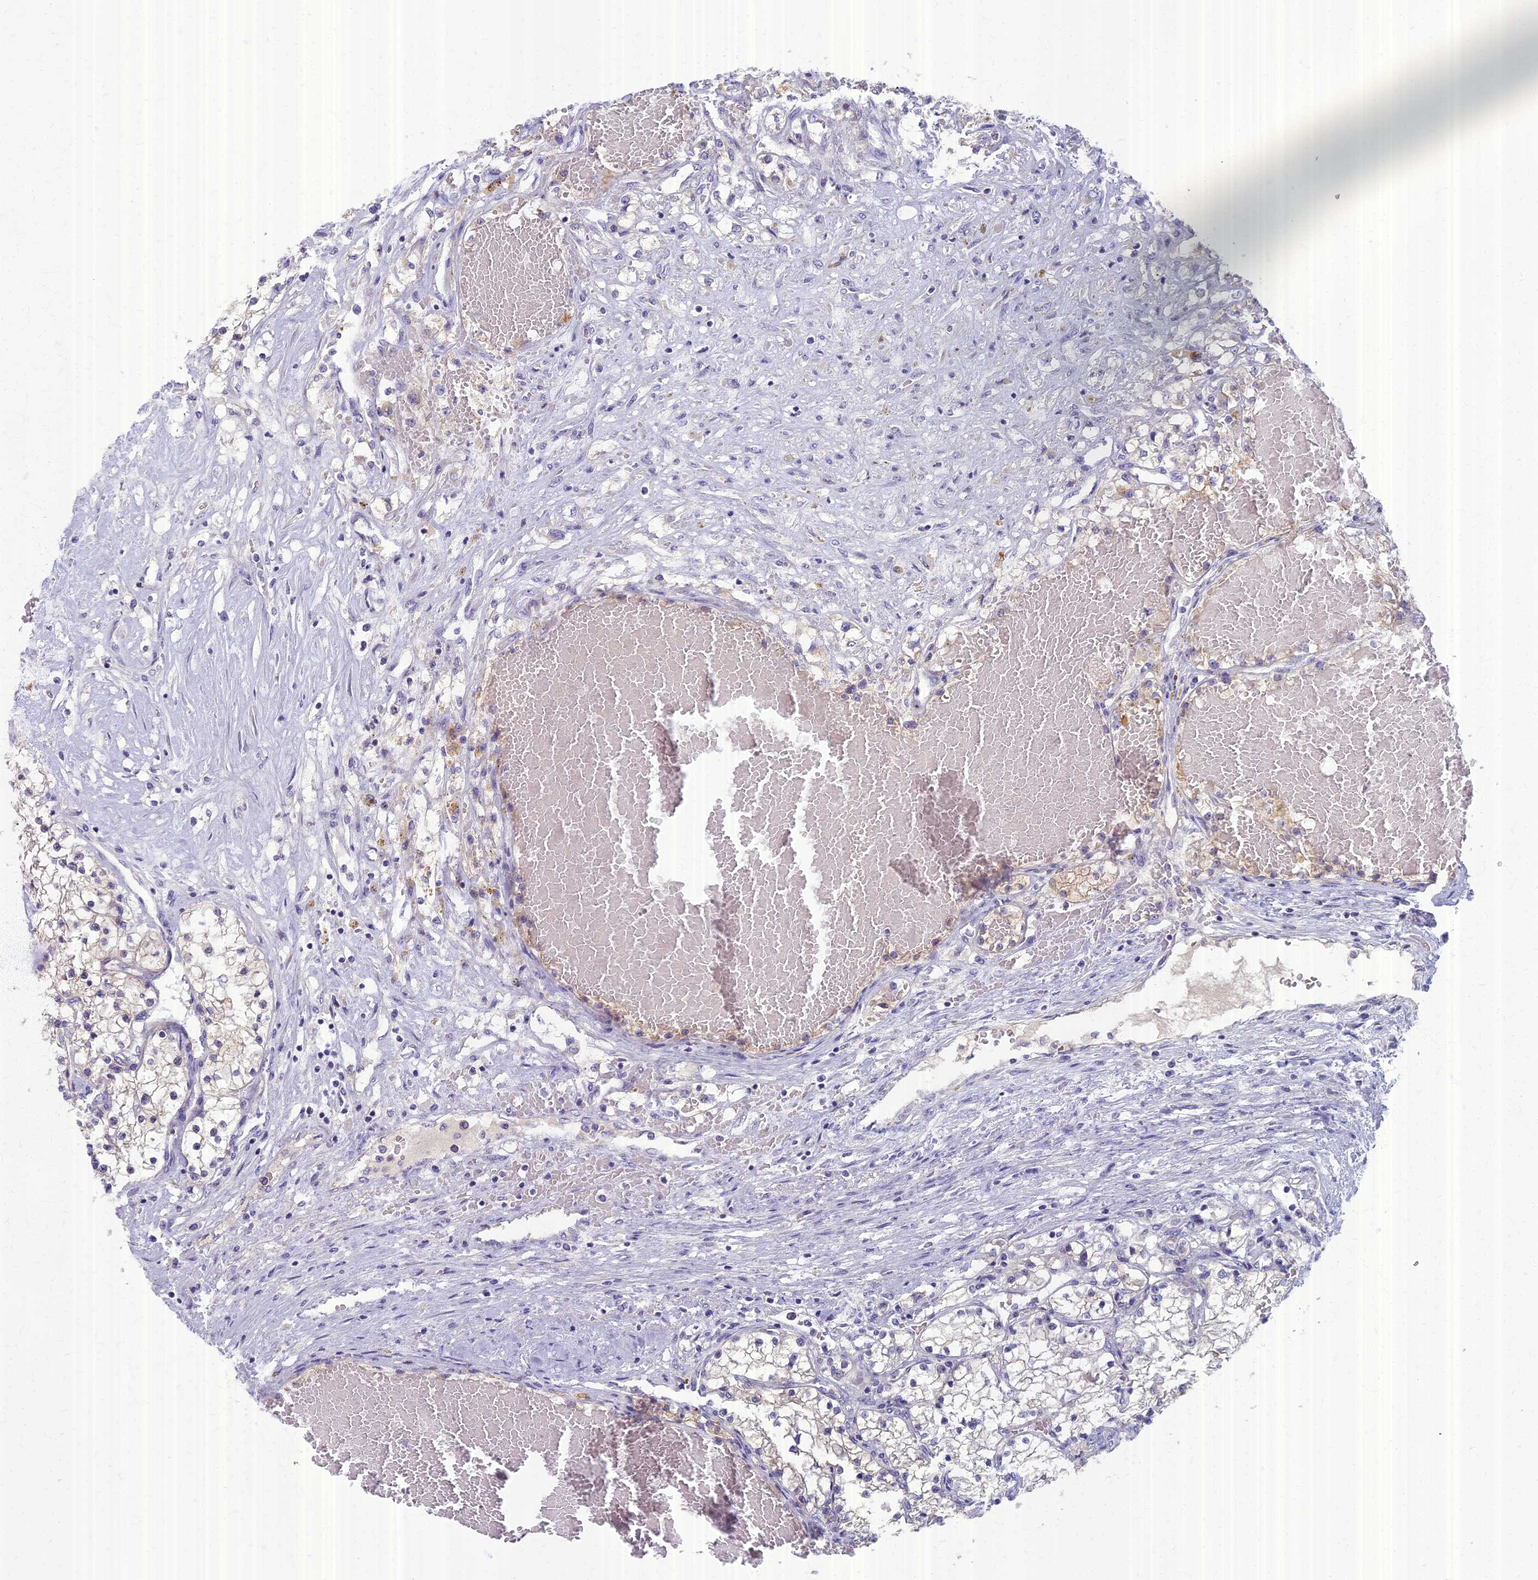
{"staining": {"intensity": "weak", "quantity": "<25%", "location": "cytoplasmic/membranous"}, "tissue": "renal cancer", "cell_type": "Tumor cells", "image_type": "cancer", "snomed": [{"axis": "morphology", "description": "Normal tissue, NOS"}, {"axis": "morphology", "description": "Adenocarcinoma, NOS"}, {"axis": "topography", "description": "Kidney"}], "caption": "Photomicrograph shows no protein staining in tumor cells of renal cancer (adenocarcinoma) tissue.", "gene": "AP4E1", "patient": {"sex": "male", "age": 68}}